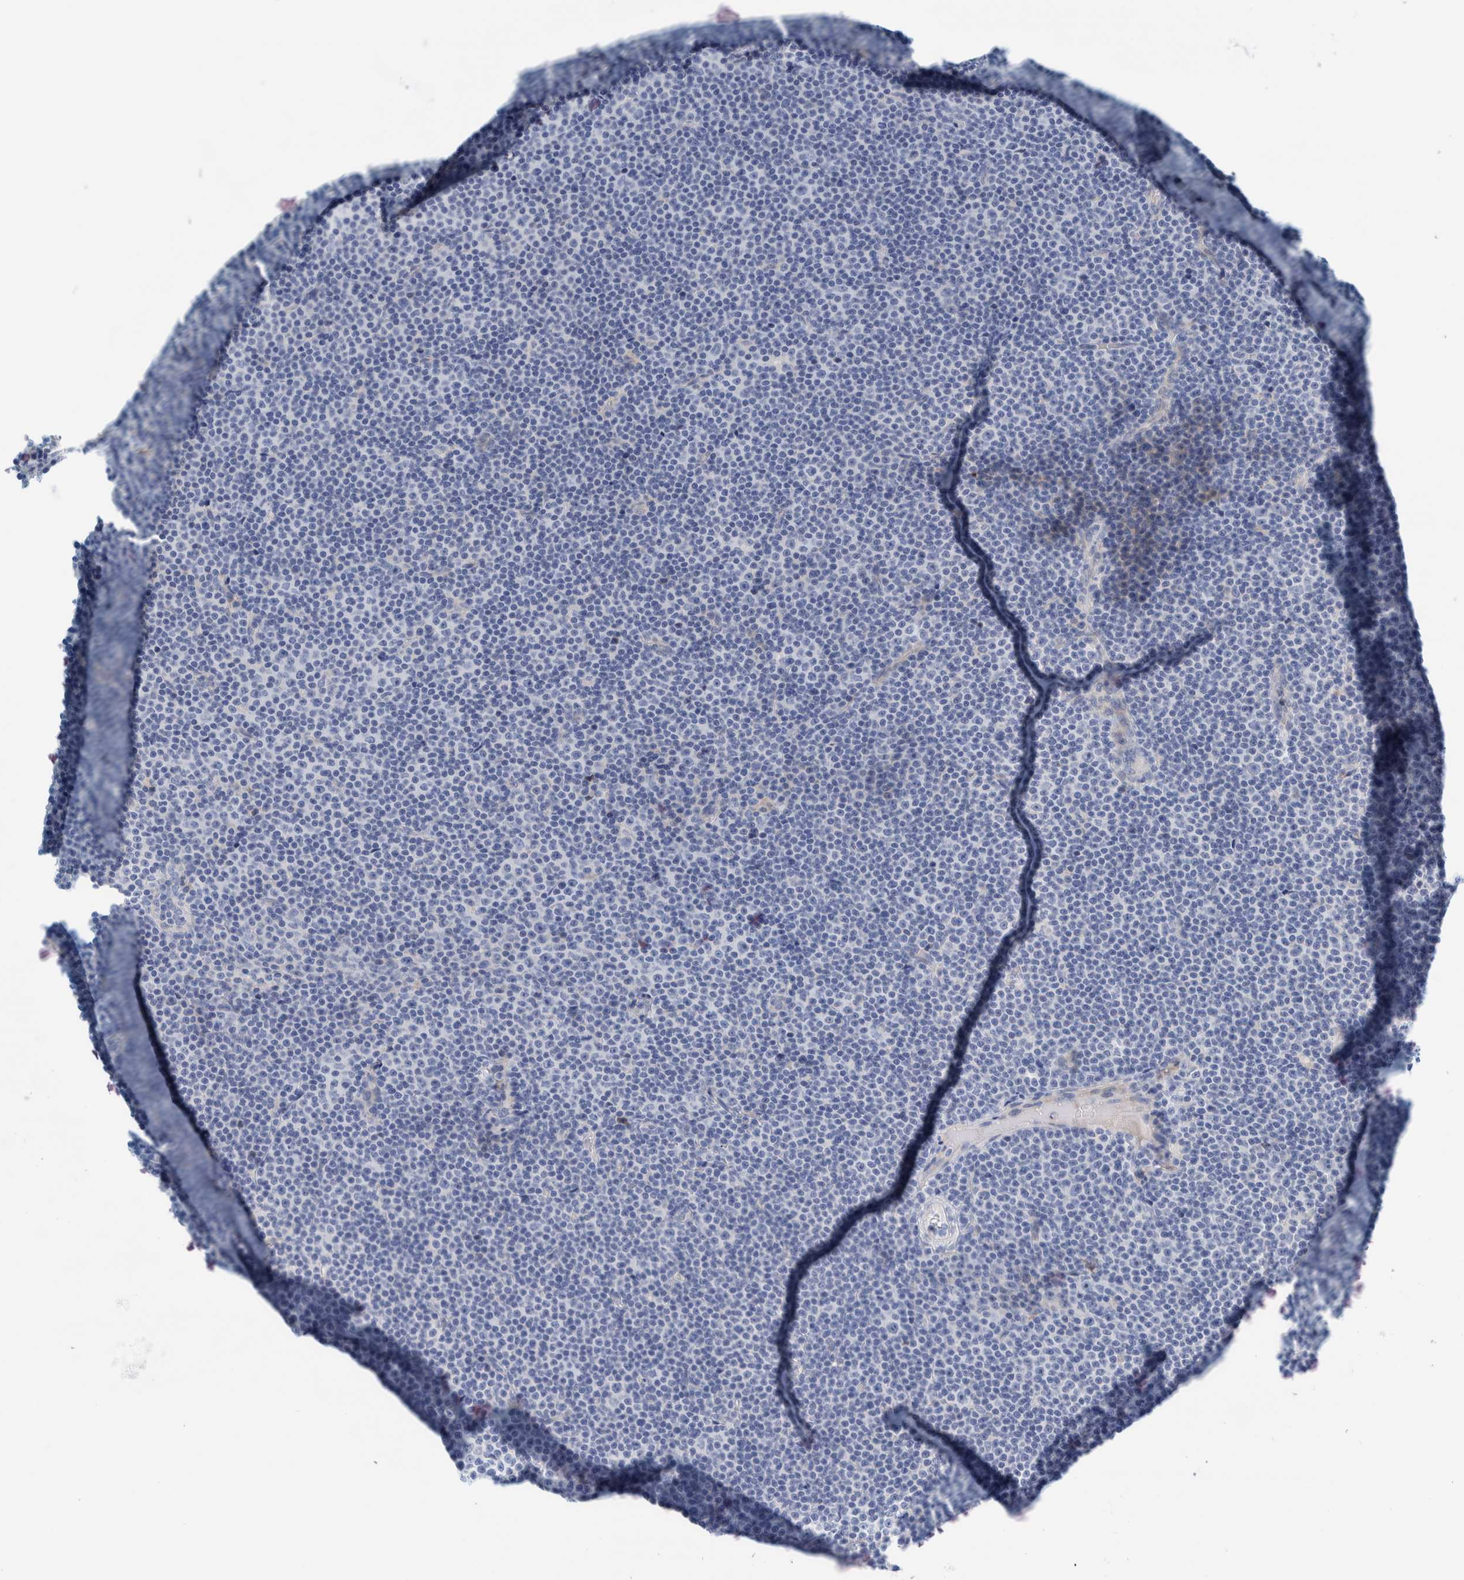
{"staining": {"intensity": "negative", "quantity": "none", "location": "none"}, "tissue": "lymphoma", "cell_type": "Tumor cells", "image_type": "cancer", "snomed": [{"axis": "morphology", "description": "Malignant lymphoma, non-Hodgkin's type, Low grade"}, {"axis": "topography", "description": "Lymph node"}], "caption": "This is an IHC histopathology image of human lymphoma. There is no expression in tumor cells.", "gene": "MOG", "patient": {"sex": "female", "age": 67}}